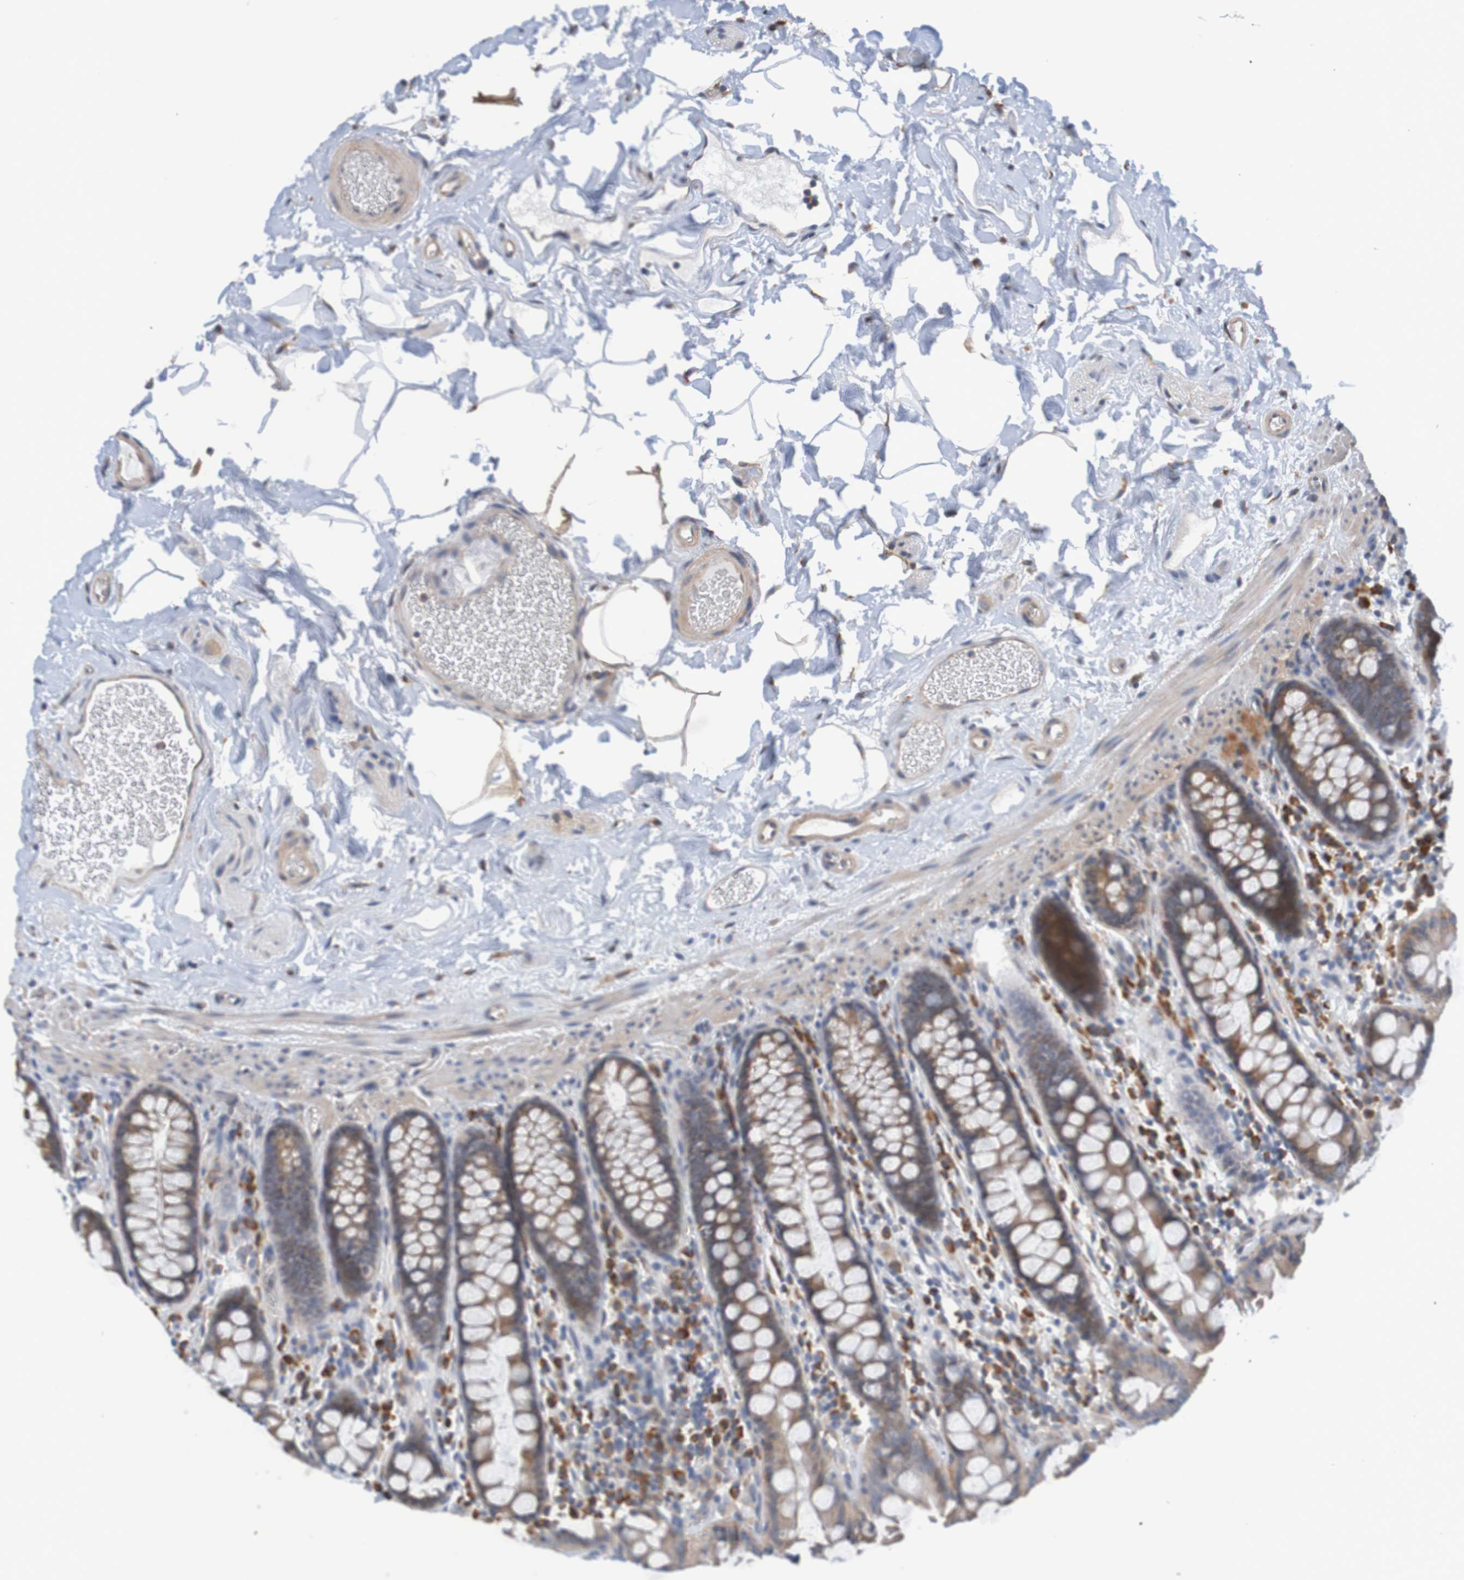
{"staining": {"intensity": "weak", "quantity": ">75%", "location": "cytoplasmic/membranous"}, "tissue": "colon", "cell_type": "Endothelial cells", "image_type": "normal", "snomed": [{"axis": "morphology", "description": "Normal tissue, NOS"}, {"axis": "topography", "description": "Colon"}], "caption": "Immunohistochemical staining of unremarkable human colon shows >75% levels of weak cytoplasmic/membranous protein positivity in about >75% of endothelial cells.", "gene": "CLDN18", "patient": {"sex": "female", "age": 80}}